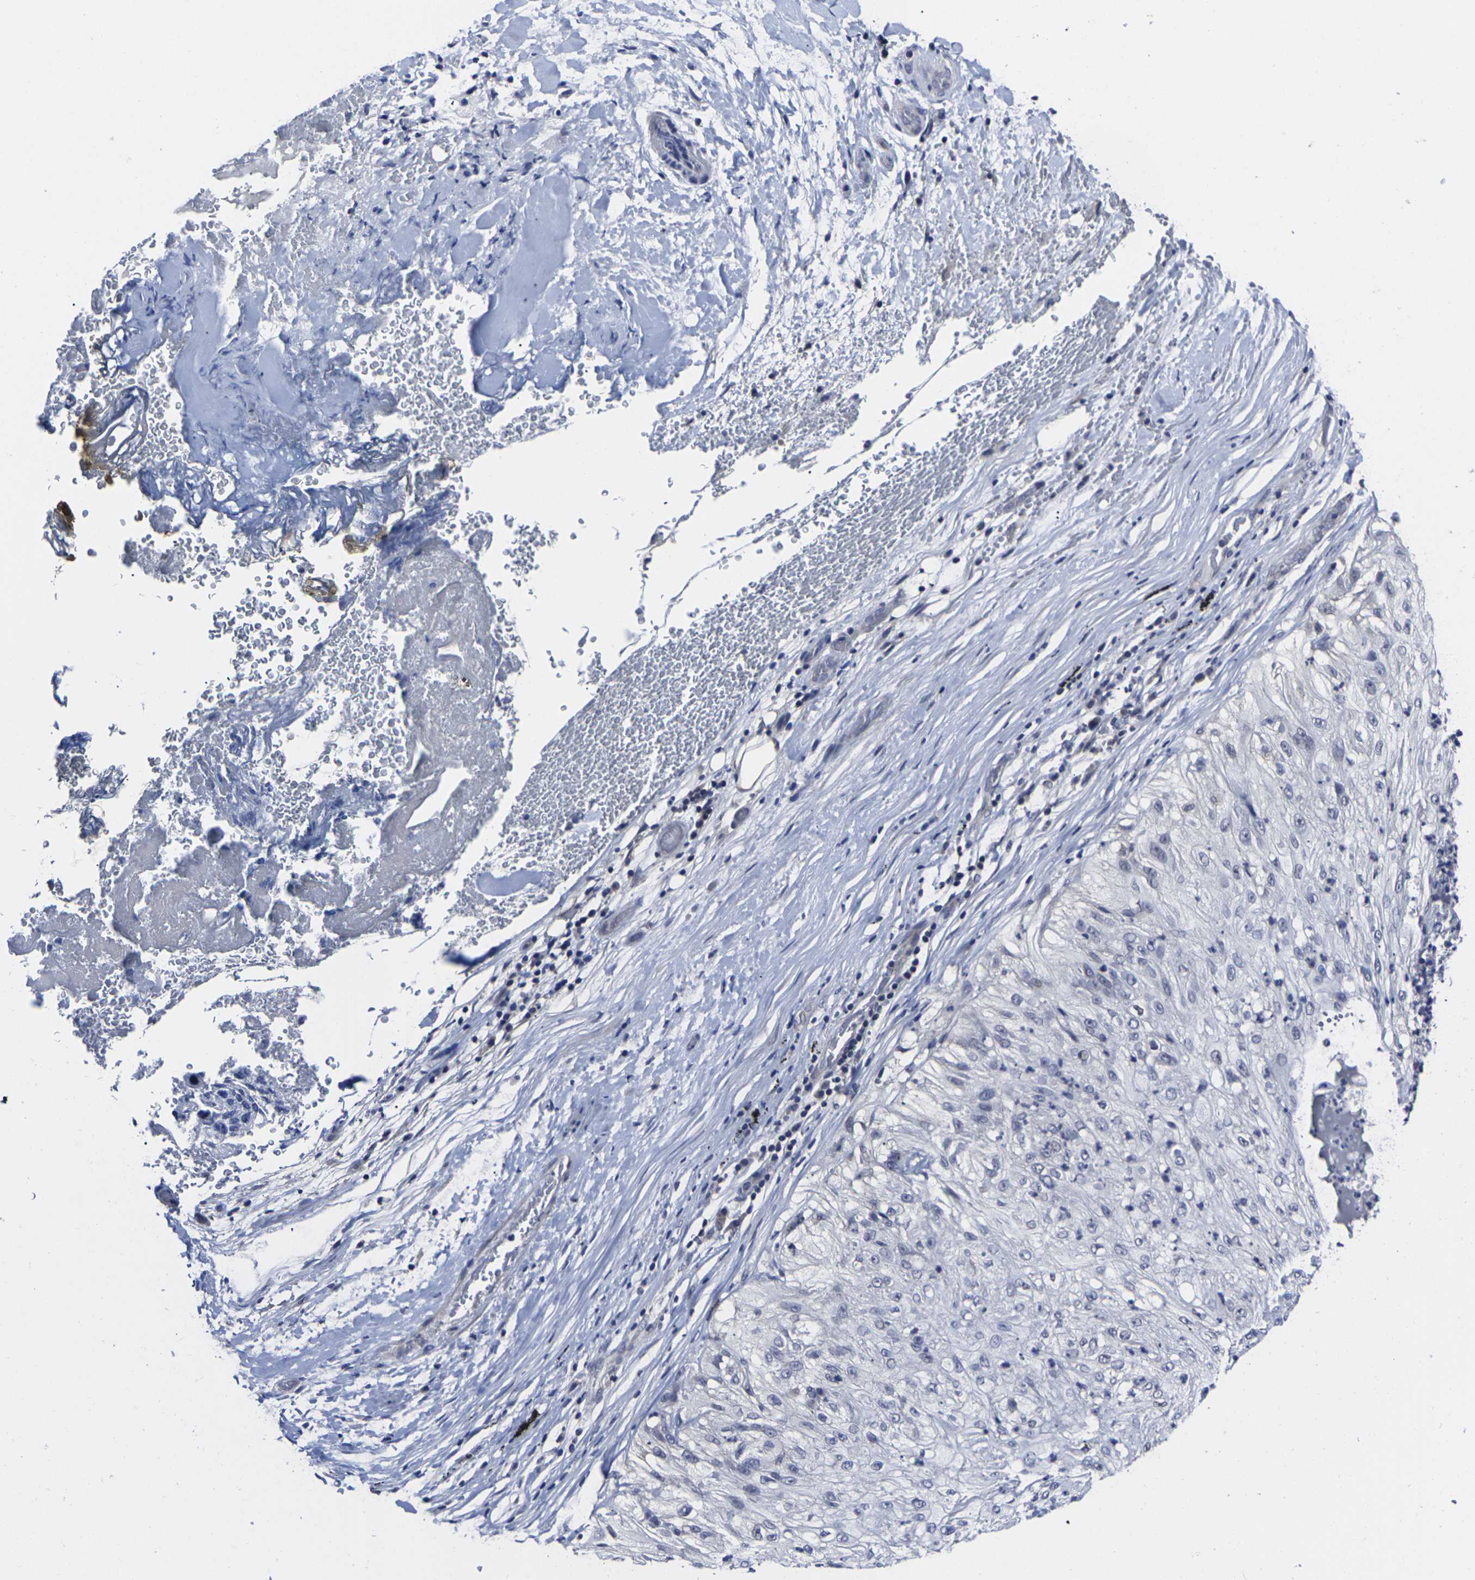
{"staining": {"intensity": "negative", "quantity": "none", "location": "none"}, "tissue": "lung cancer", "cell_type": "Tumor cells", "image_type": "cancer", "snomed": [{"axis": "morphology", "description": "Inflammation, NOS"}, {"axis": "morphology", "description": "Squamous cell carcinoma, NOS"}, {"axis": "topography", "description": "Lymph node"}, {"axis": "topography", "description": "Soft tissue"}, {"axis": "topography", "description": "Lung"}], "caption": "Photomicrograph shows no protein positivity in tumor cells of squamous cell carcinoma (lung) tissue. The staining was performed using DAB to visualize the protein expression in brown, while the nuclei were stained in blue with hematoxylin (Magnification: 20x).", "gene": "MSANTD4", "patient": {"sex": "male", "age": 66}}